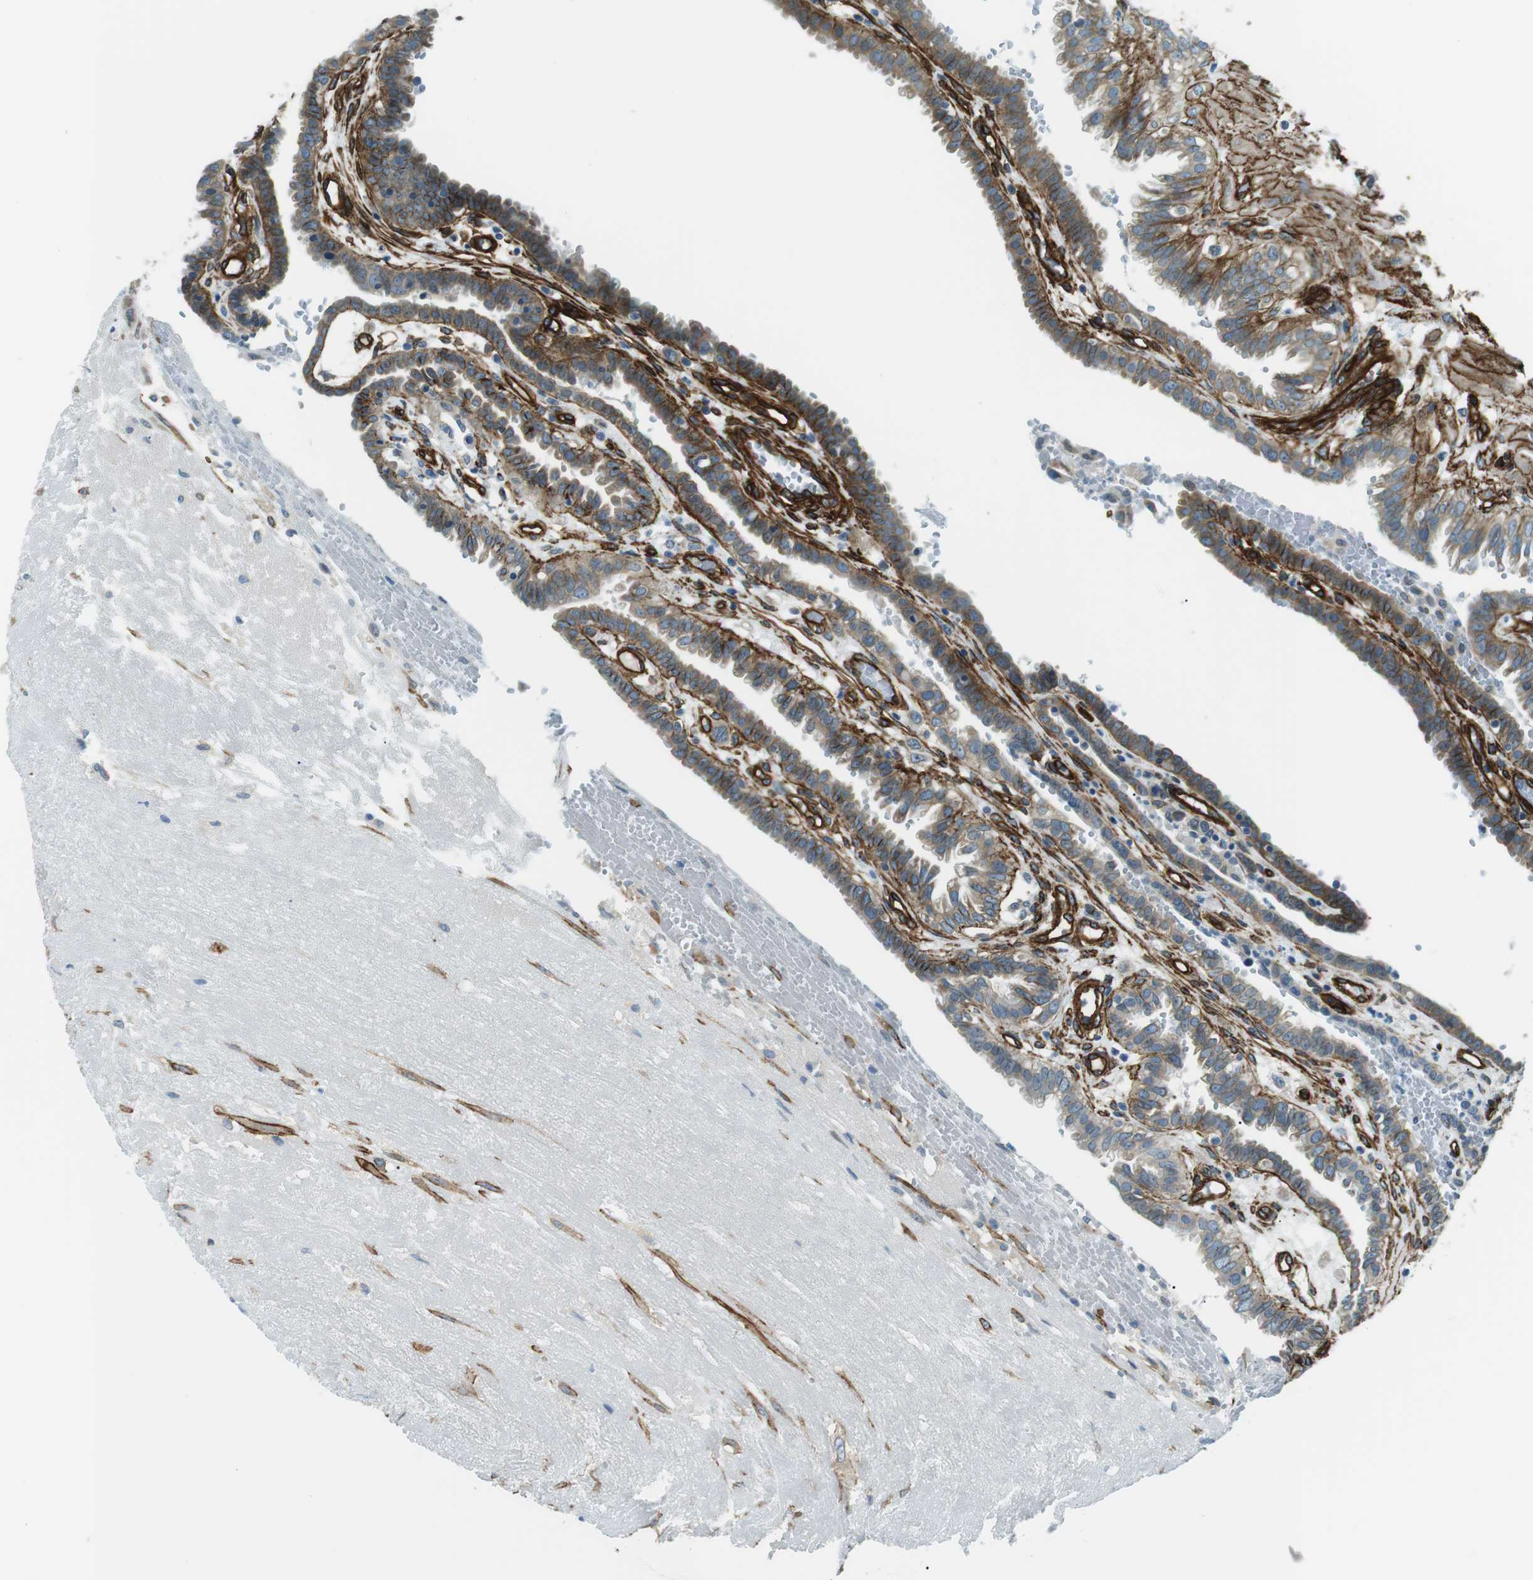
{"staining": {"intensity": "moderate", "quantity": ">75%", "location": "cytoplasmic/membranous"}, "tissue": "fallopian tube", "cell_type": "Glandular cells", "image_type": "normal", "snomed": [{"axis": "morphology", "description": "Normal tissue, NOS"}, {"axis": "topography", "description": "Fallopian tube"}, {"axis": "topography", "description": "Placenta"}], "caption": "Glandular cells display moderate cytoplasmic/membranous staining in about >75% of cells in unremarkable fallopian tube. Using DAB (3,3'-diaminobenzidine) (brown) and hematoxylin (blue) stains, captured at high magnification using brightfield microscopy.", "gene": "ODR4", "patient": {"sex": "female", "age": 34}}